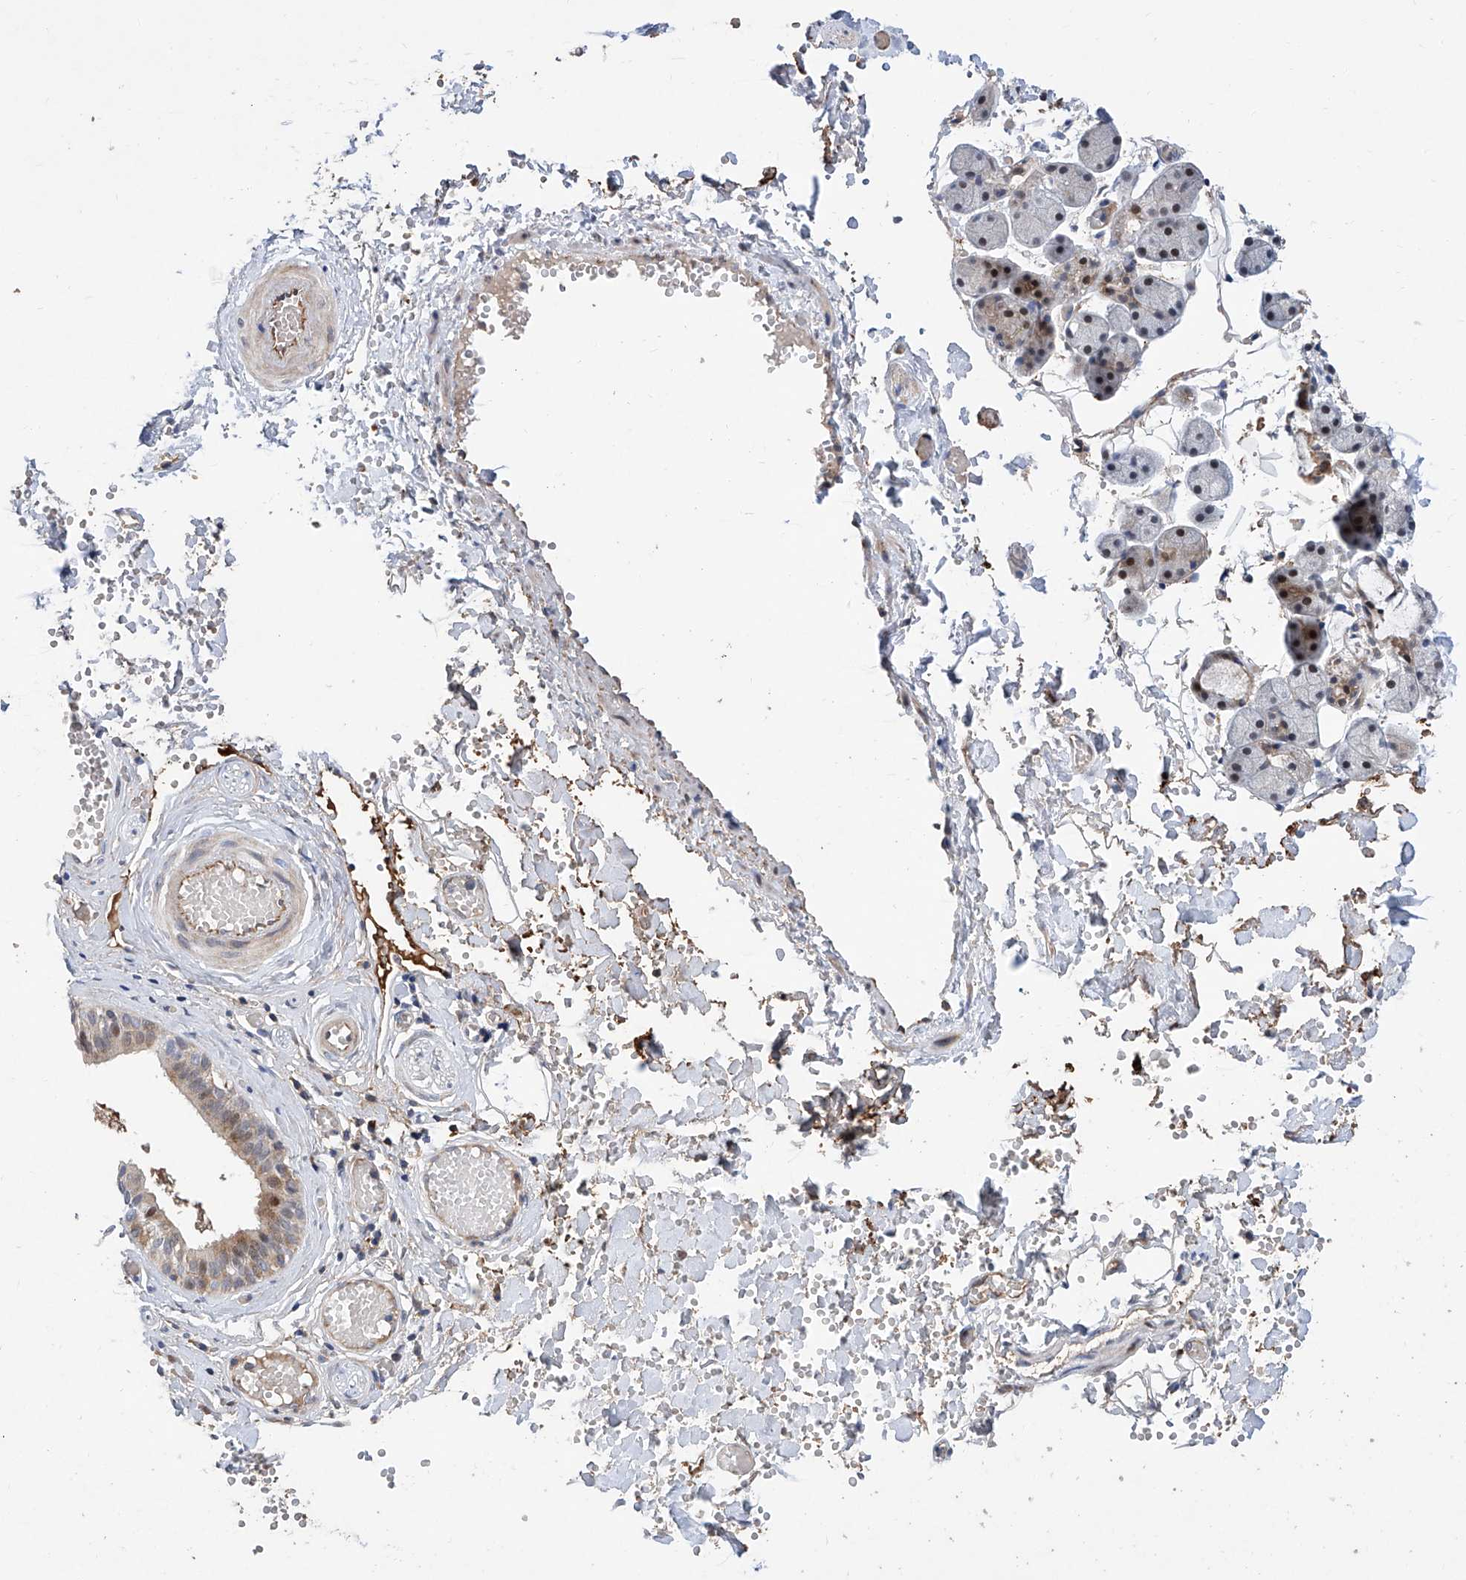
{"staining": {"intensity": "moderate", "quantity": "25%-75%", "location": "cytoplasmic/membranous,nuclear"}, "tissue": "salivary gland", "cell_type": "Glandular cells", "image_type": "normal", "snomed": [{"axis": "morphology", "description": "Normal tissue, NOS"}, {"axis": "topography", "description": "Salivary gland"}], "caption": "The photomicrograph exhibits immunohistochemical staining of benign salivary gland. There is moderate cytoplasmic/membranous,nuclear positivity is appreciated in about 25%-75% of glandular cells. The staining was performed using DAB (3,3'-diaminobenzidine), with brown indicating positive protein expression. Nuclei are stained blue with hematoxylin.", "gene": "FUCA2", "patient": {"sex": "female", "age": 33}}